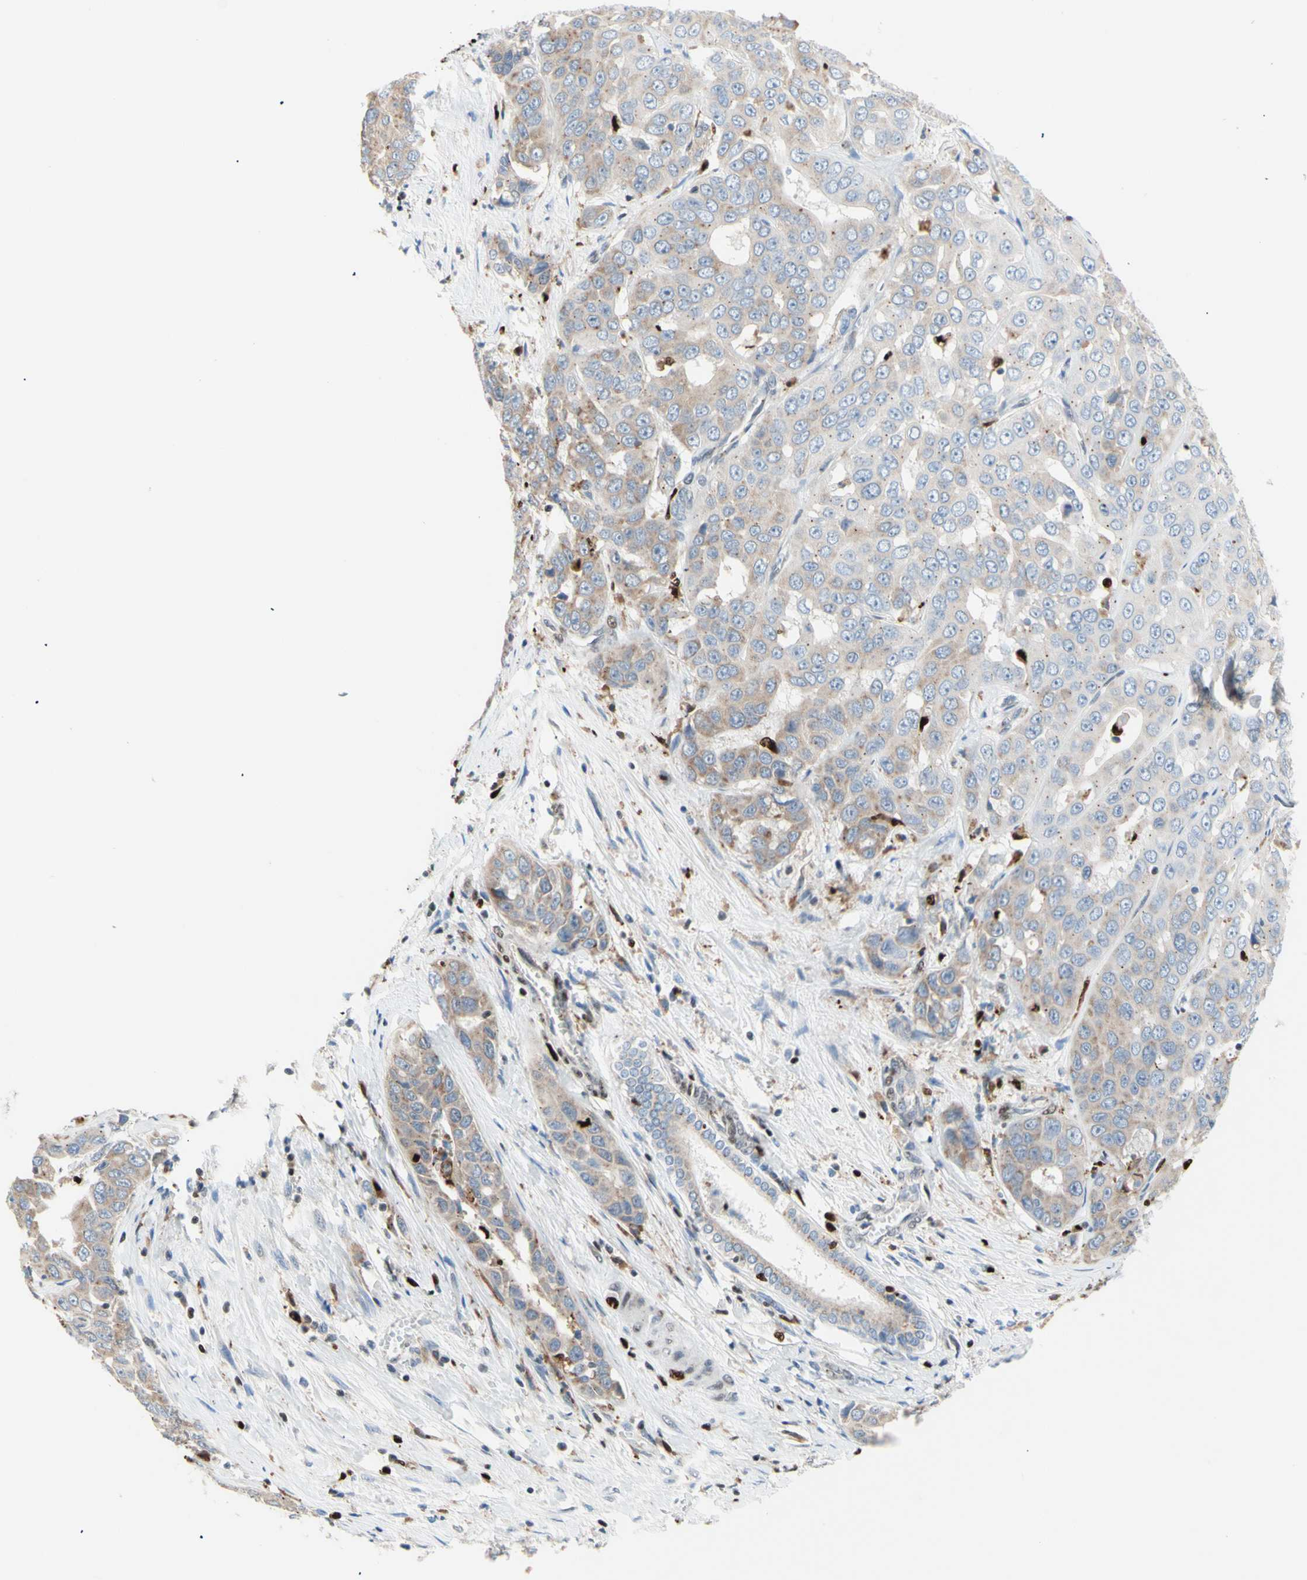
{"staining": {"intensity": "weak", "quantity": ">75%", "location": "cytoplasmic/membranous"}, "tissue": "liver cancer", "cell_type": "Tumor cells", "image_type": "cancer", "snomed": [{"axis": "morphology", "description": "Cholangiocarcinoma"}, {"axis": "topography", "description": "Liver"}], "caption": "Tumor cells display low levels of weak cytoplasmic/membranous staining in approximately >75% of cells in human cholangiocarcinoma (liver). The protein of interest is shown in brown color, while the nuclei are stained blue.", "gene": "EED", "patient": {"sex": "female", "age": 52}}